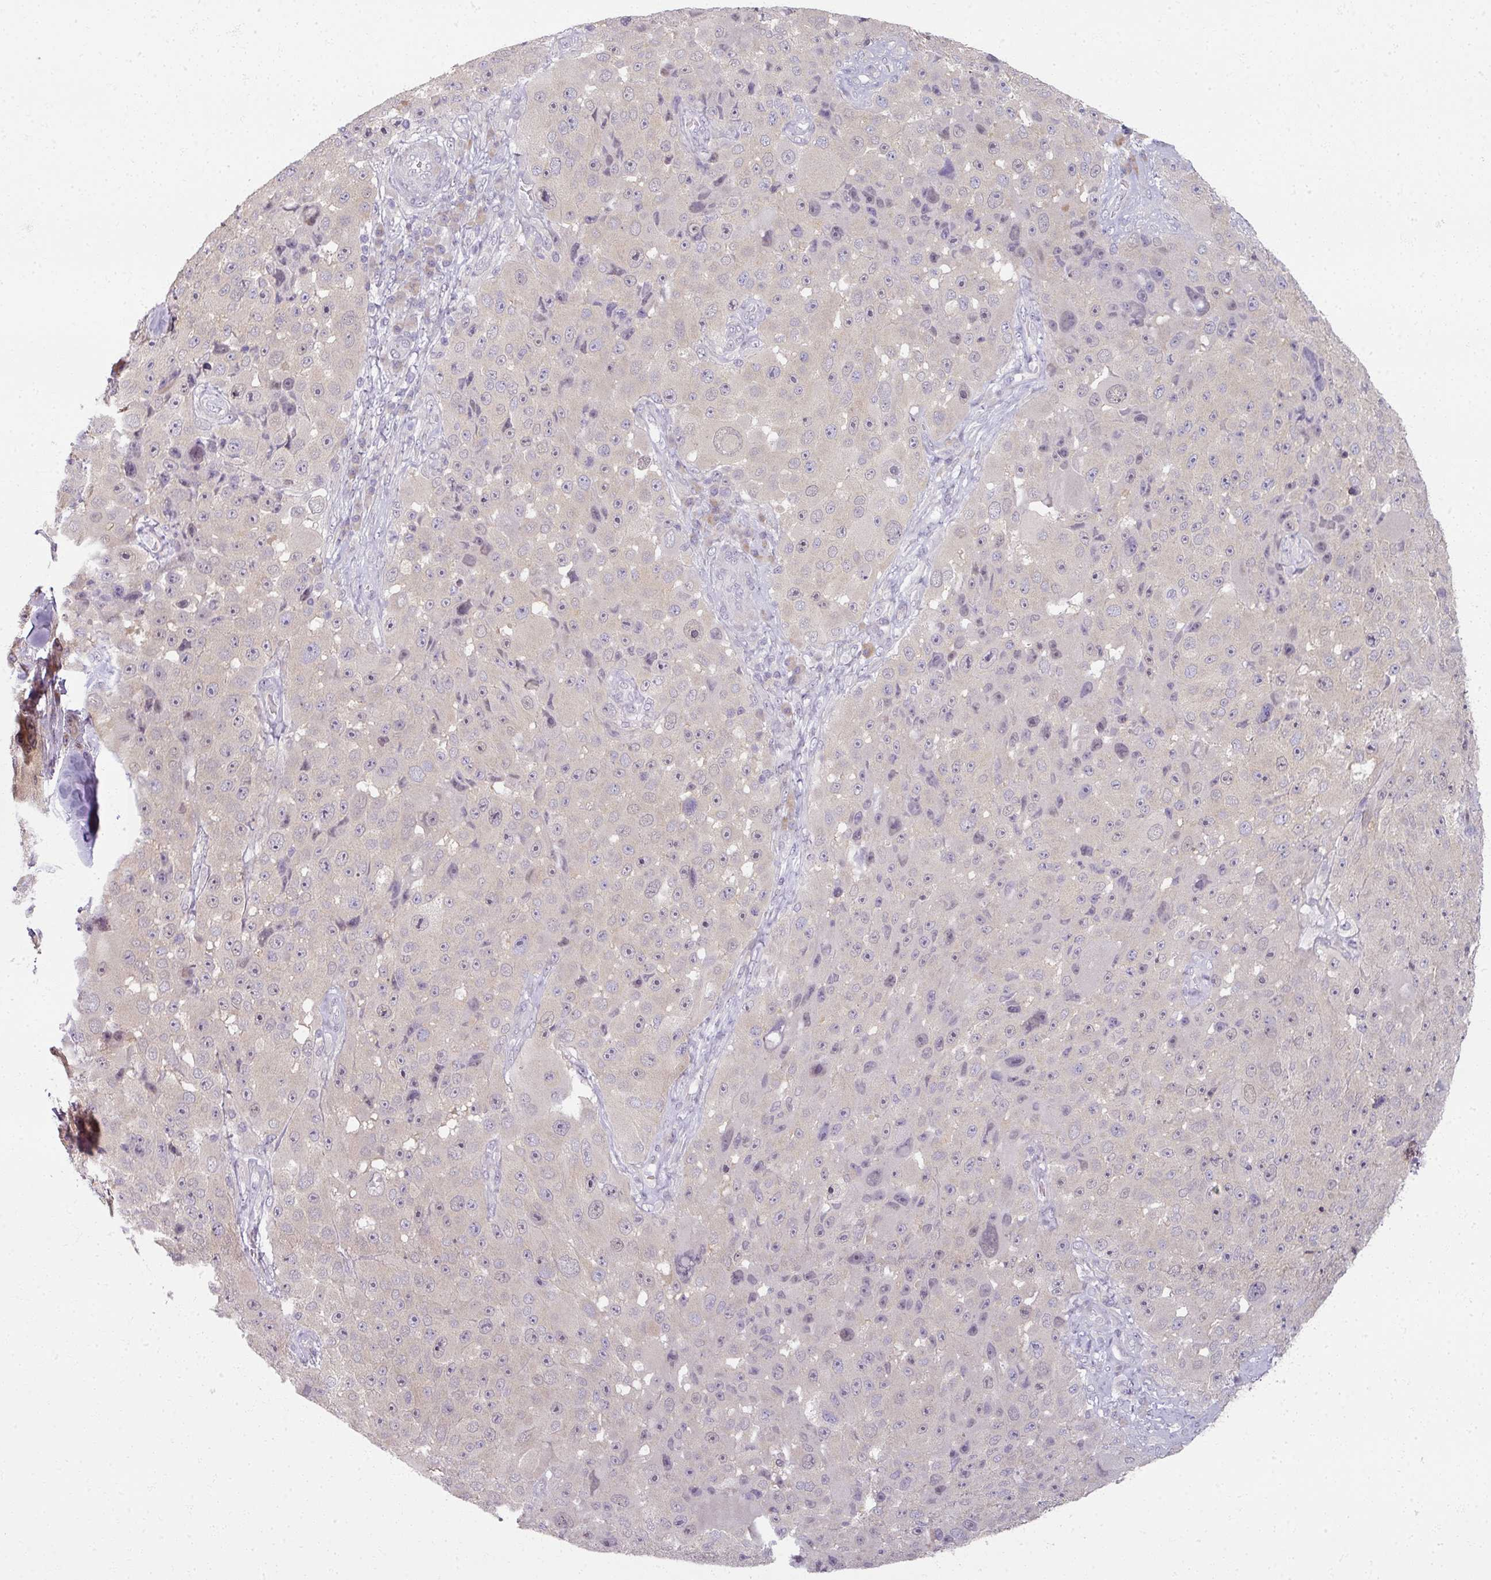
{"staining": {"intensity": "negative", "quantity": "none", "location": "none"}, "tissue": "melanoma", "cell_type": "Tumor cells", "image_type": "cancer", "snomed": [{"axis": "morphology", "description": "Malignant melanoma, Metastatic site"}, {"axis": "topography", "description": "Lymph node"}], "caption": "Tumor cells show no significant protein staining in melanoma. (Immunohistochemistry (ihc), brightfield microscopy, high magnification).", "gene": "MYMK", "patient": {"sex": "male", "age": 62}}